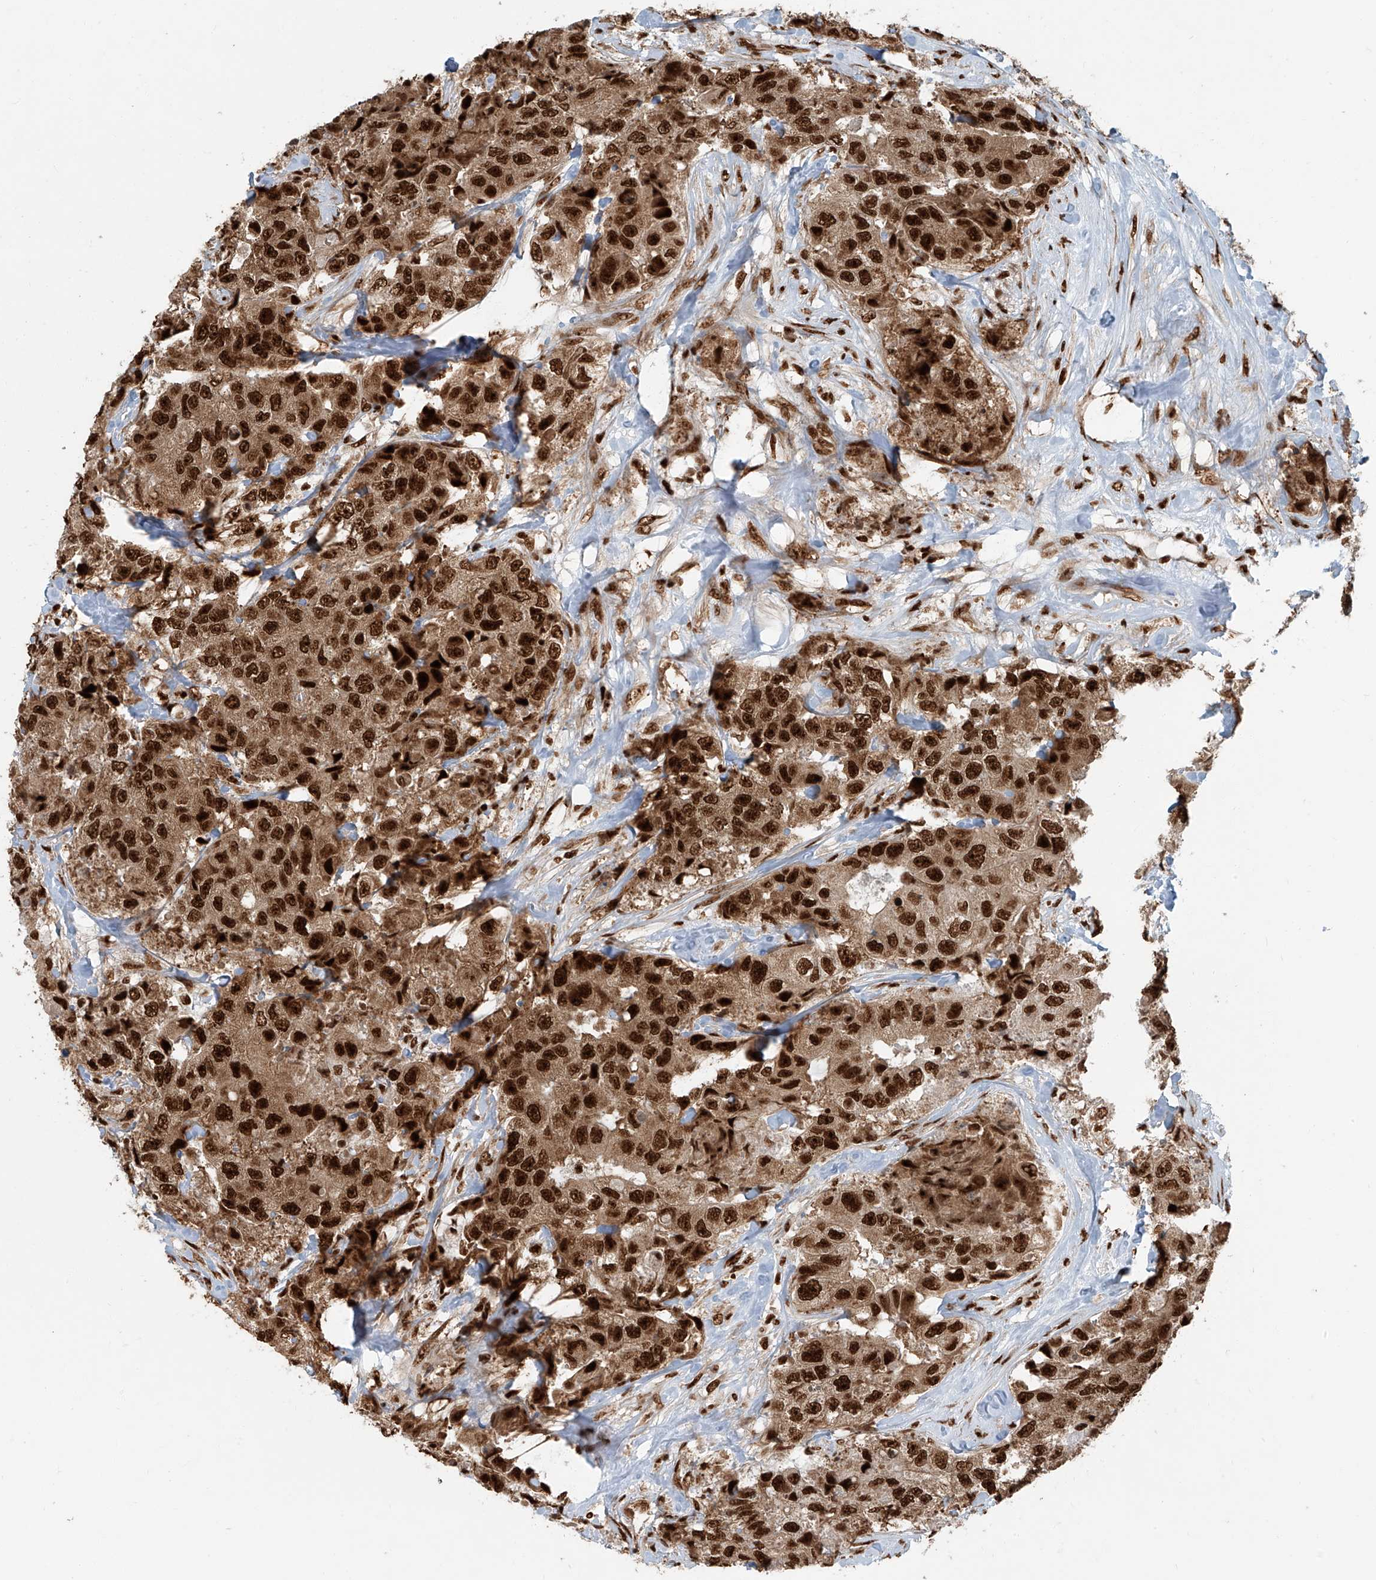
{"staining": {"intensity": "strong", "quantity": ">75%", "location": "cytoplasmic/membranous,nuclear"}, "tissue": "breast cancer", "cell_type": "Tumor cells", "image_type": "cancer", "snomed": [{"axis": "morphology", "description": "Duct carcinoma"}, {"axis": "topography", "description": "Breast"}], "caption": "High-magnification brightfield microscopy of breast cancer stained with DAB (brown) and counterstained with hematoxylin (blue). tumor cells exhibit strong cytoplasmic/membranous and nuclear expression is identified in approximately>75% of cells.", "gene": "FAM193B", "patient": {"sex": "female", "age": 62}}